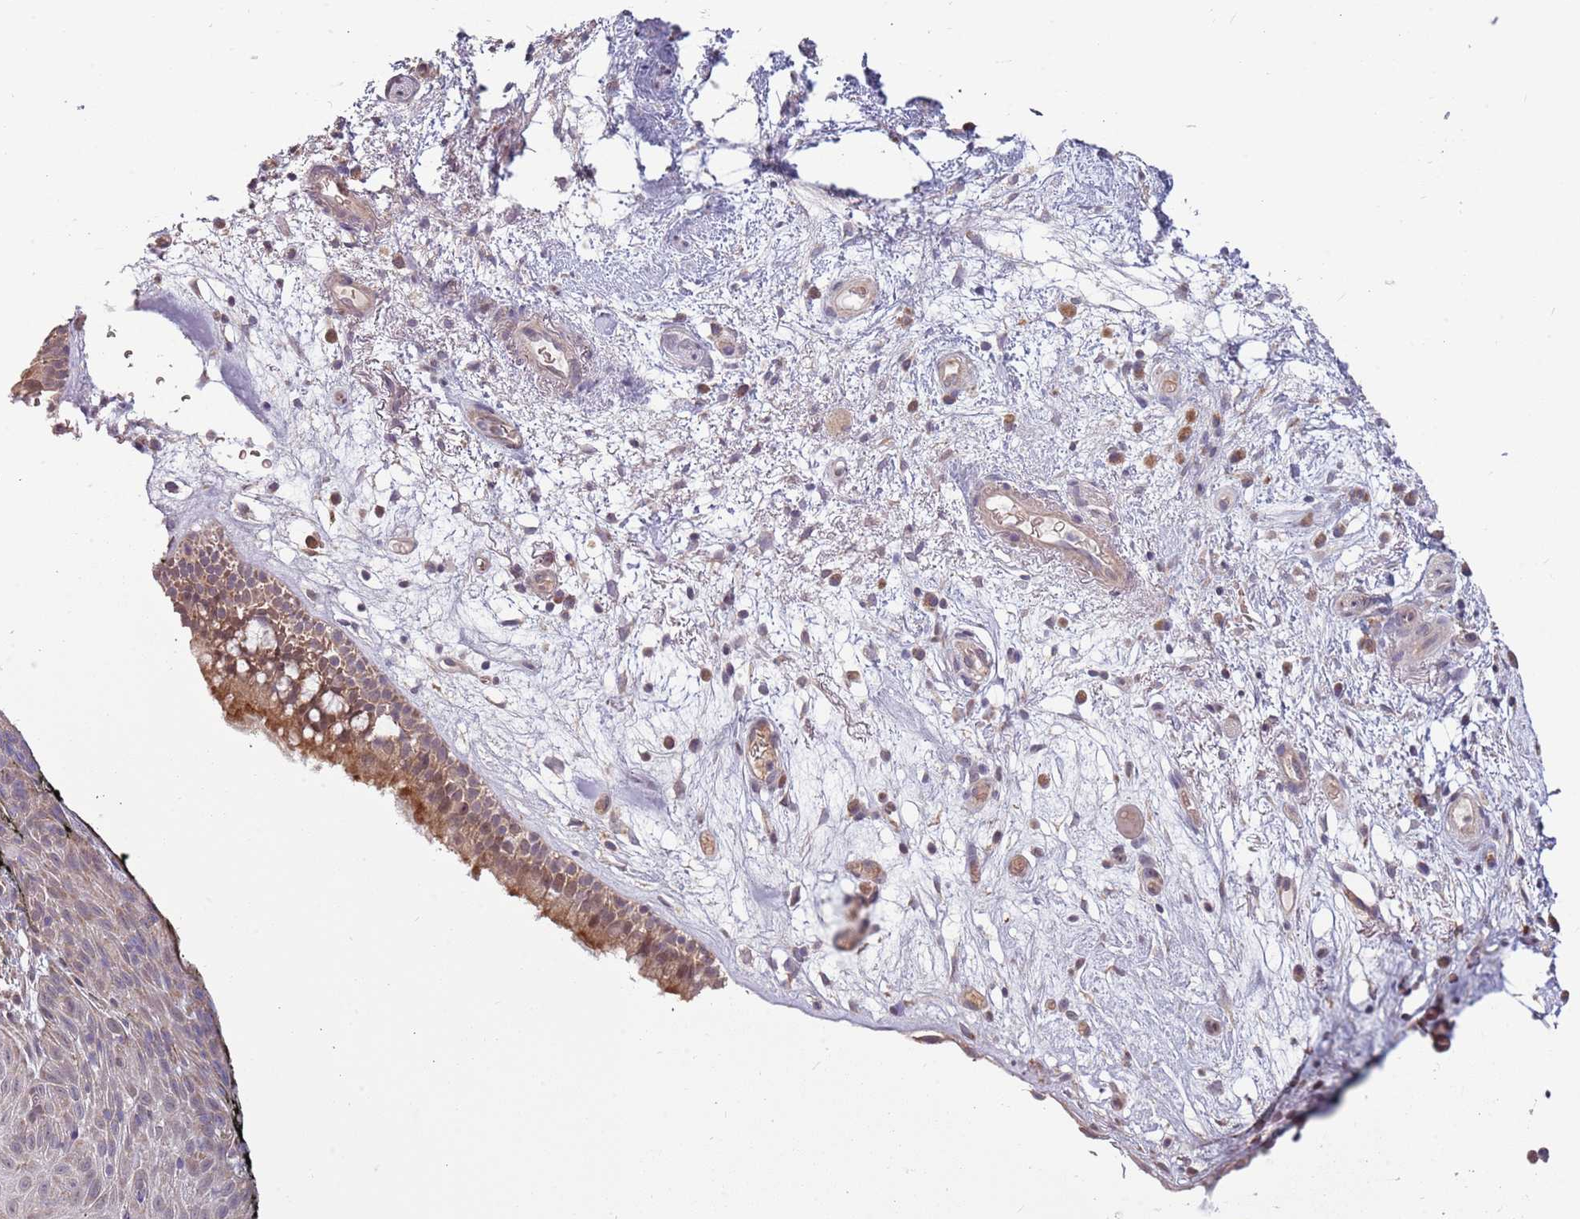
{"staining": {"intensity": "moderate", "quantity": "25%-75%", "location": "cytoplasmic/membranous,nuclear"}, "tissue": "nasopharynx", "cell_type": "Respiratory epithelial cells", "image_type": "normal", "snomed": [{"axis": "morphology", "description": "Normal tissue, NOS"}, {"axis": "morphology", "description": "Squamous cell carcinoma, NOS"}, {"axis": "topography", "description": "Nasopharynx"}, {"axis": "topography", "description": "Head-Neck"}], "caption": "A photomicrograph of nasopharynx stained for a protein reveals moderate cytoplasmic/membranous,nuclear brown staining in respiratory epithelial cells. Immunohistochemistry stains the protein in brown and the nuclei are stained blue.", "gene": "RNF181", "patient": {"sex": "male", "age": 85}}